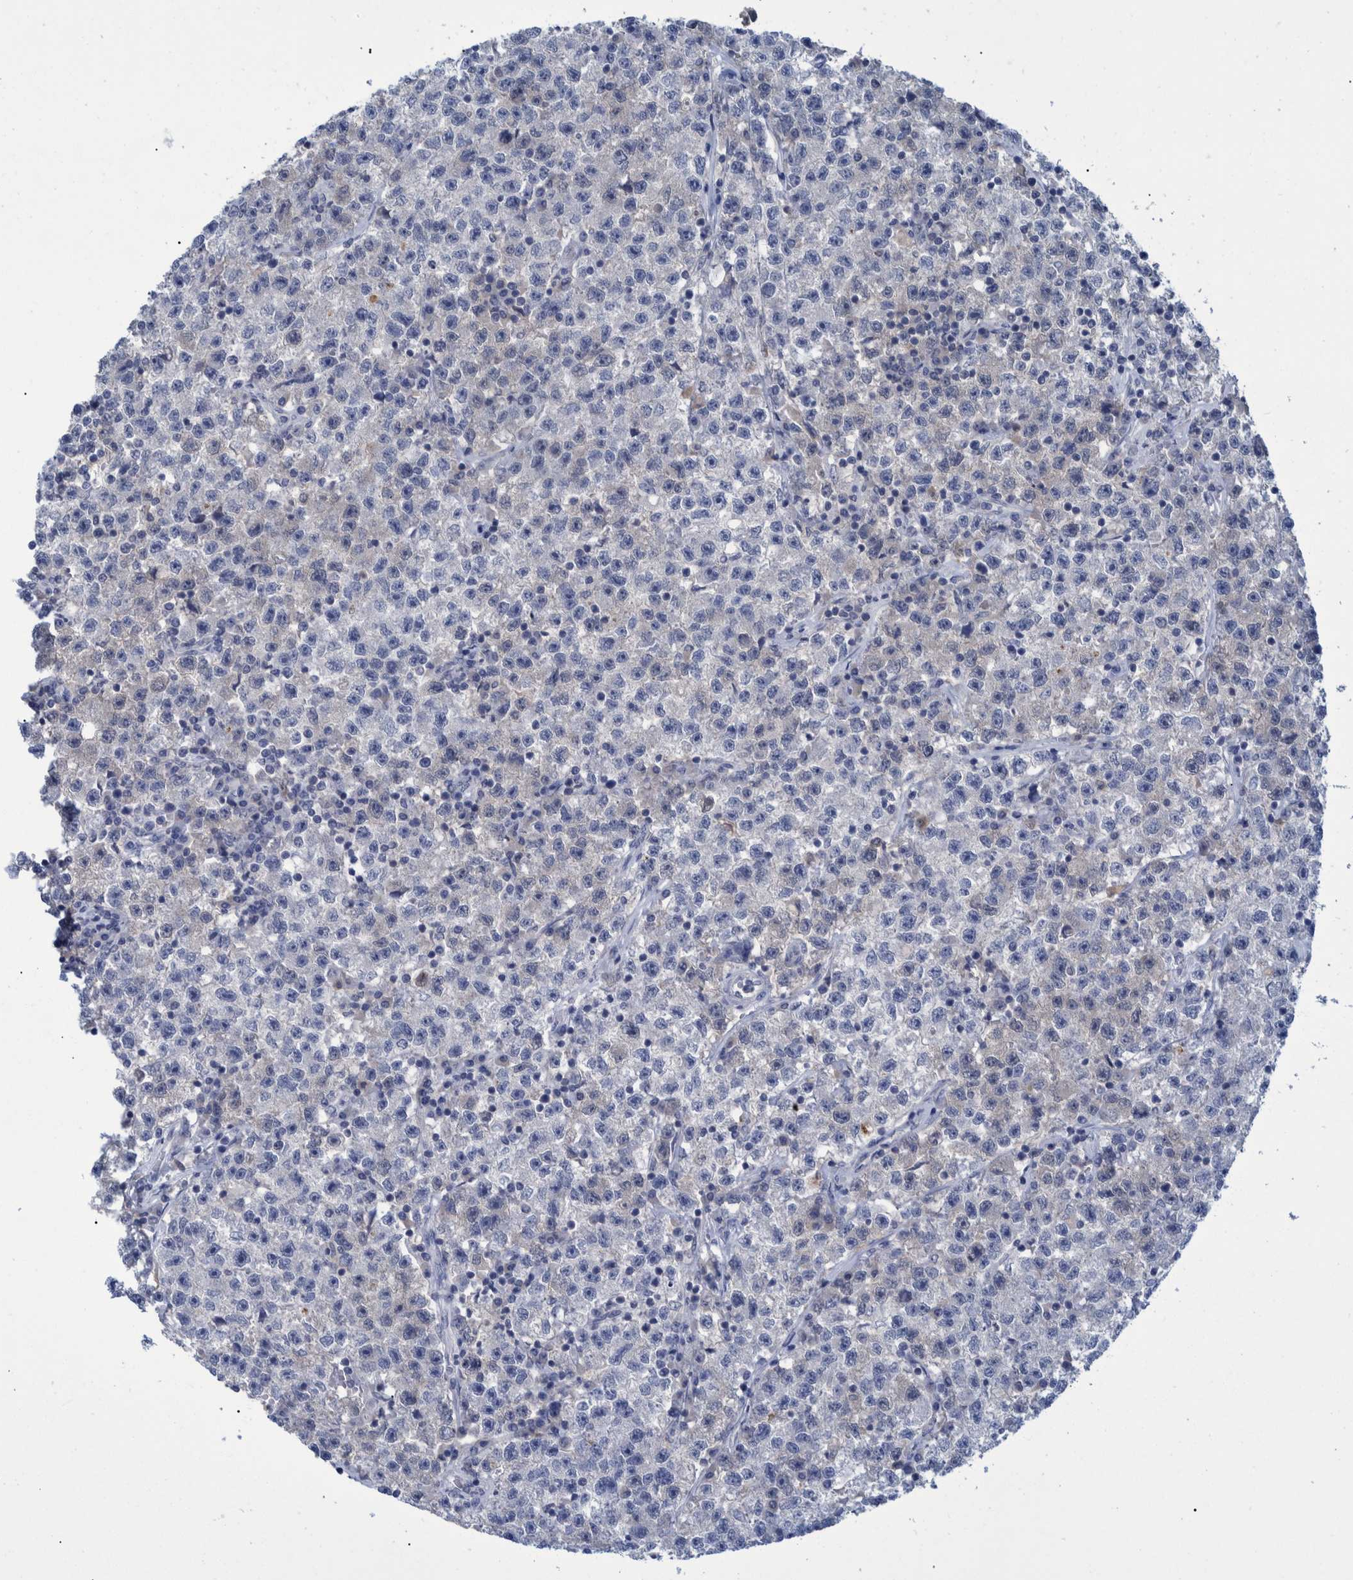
{"staining": {"intensity": "negative", "quantity": "none", "location": "none"}, "tissue": "testis cancer", "cell_type": "Tumor cells", "image_type": "cancer", "snomed": [{"axis": "morphology", "description": "Seminoma, NOS"}, {"axis": "topography", "description": "Testis"}], "caption": "A histopathology image of human testis cancer is negative for staining in tumor cells.", "gene": "PCYT2", "patient": {"sex": "male", "age": 22}}